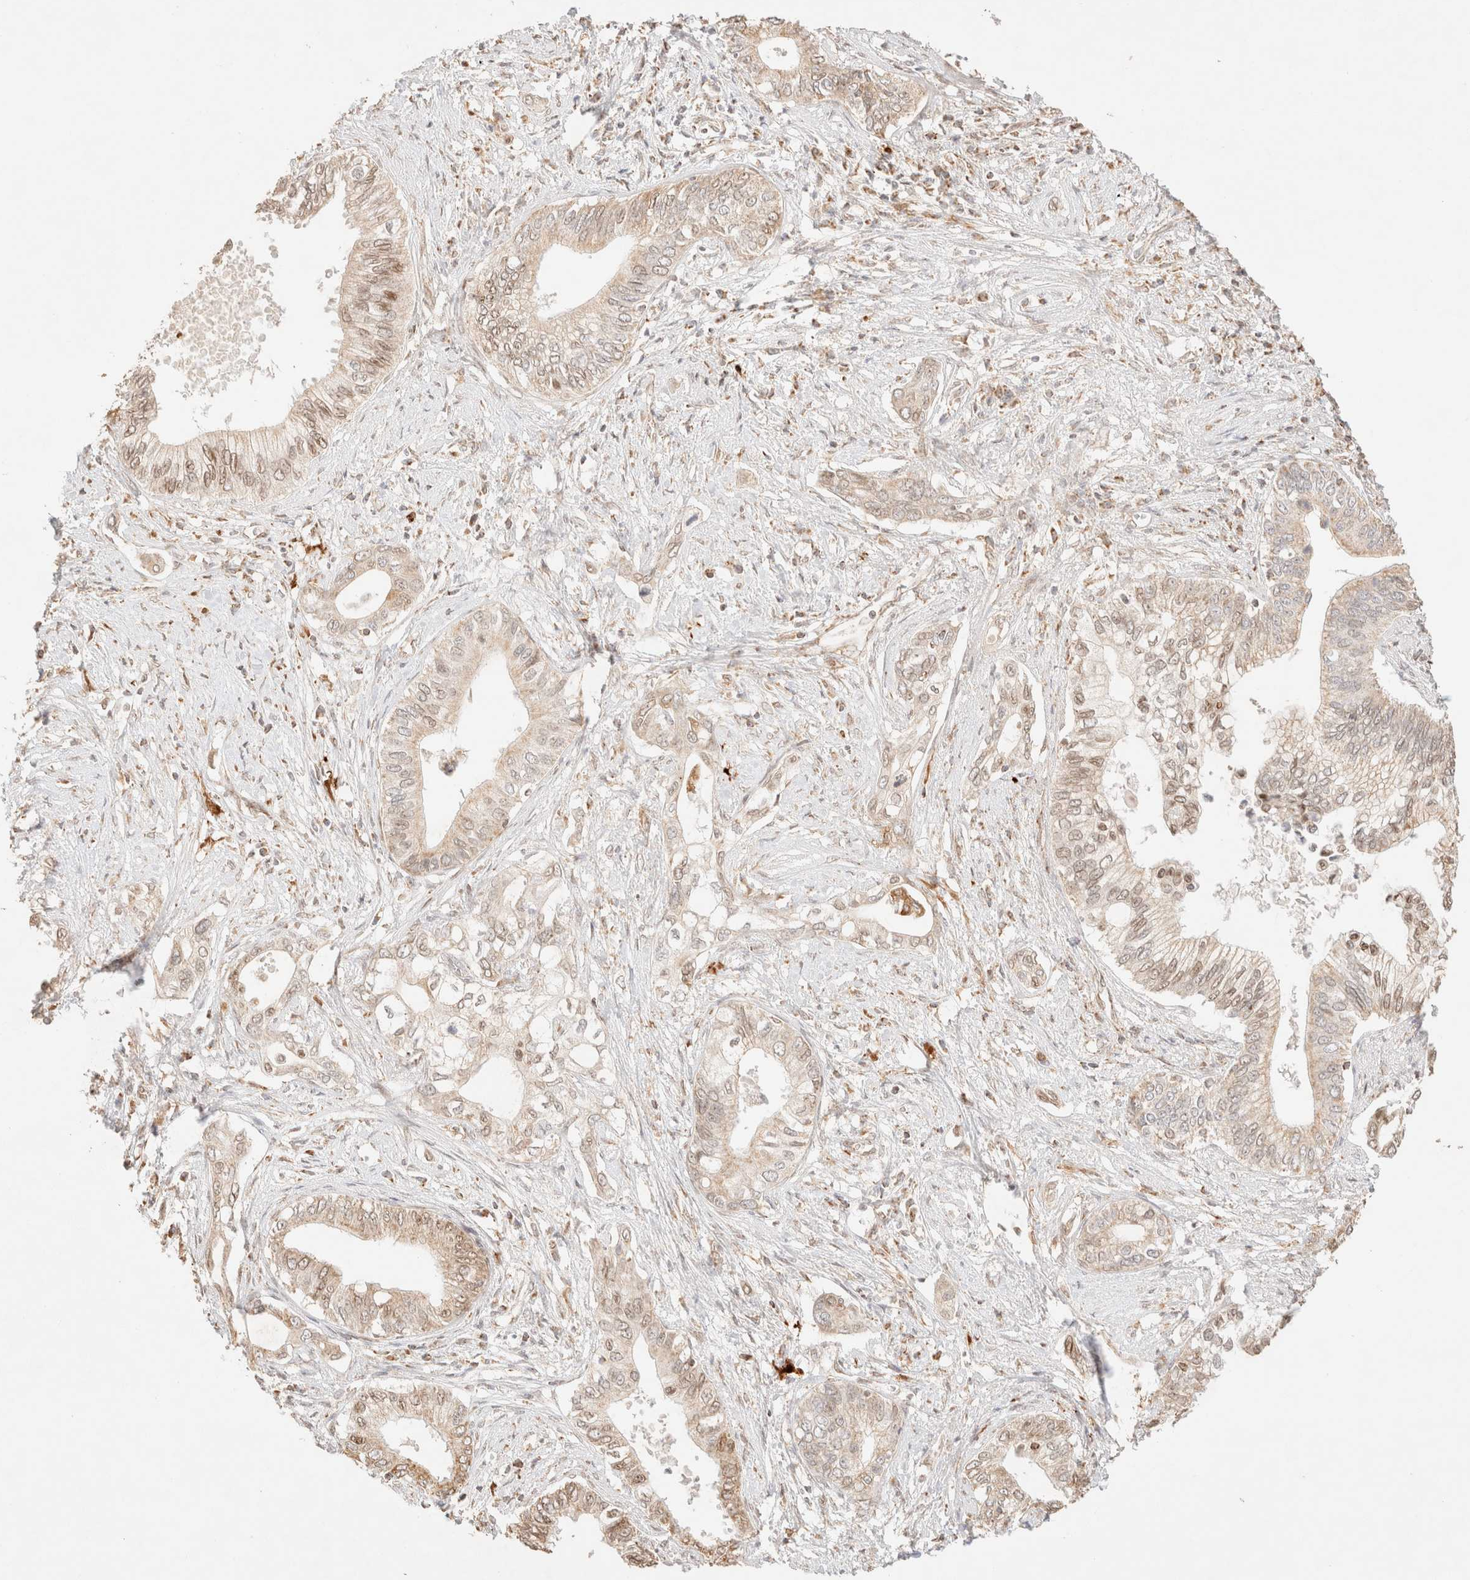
{"staining": {"intensity": "weak", "quantity": "<25%", "location": "cytoplasmic/membranous"}, "tissue": "pancreatic cancer", "cell_type": "Tumor cells", "image_type": "cancer", "snomed": [{"axis": "morphology", "description": "Normal tissue, NOS"}, {"axis": "morphology", "description": "Adenocarcinoma, NOS"}, {"axis": "topography", "description": "Pancreas"}, {"axis": "topography", "description": "Peripheral nerve tissue"}], "caption": "An immunohistochemistry image of pancreatic cancer is shown. There is no staining in tumor cells of pancreatic cancer.", "gene": "TACO1", "patient": {"sex": "male", "age": 59}}